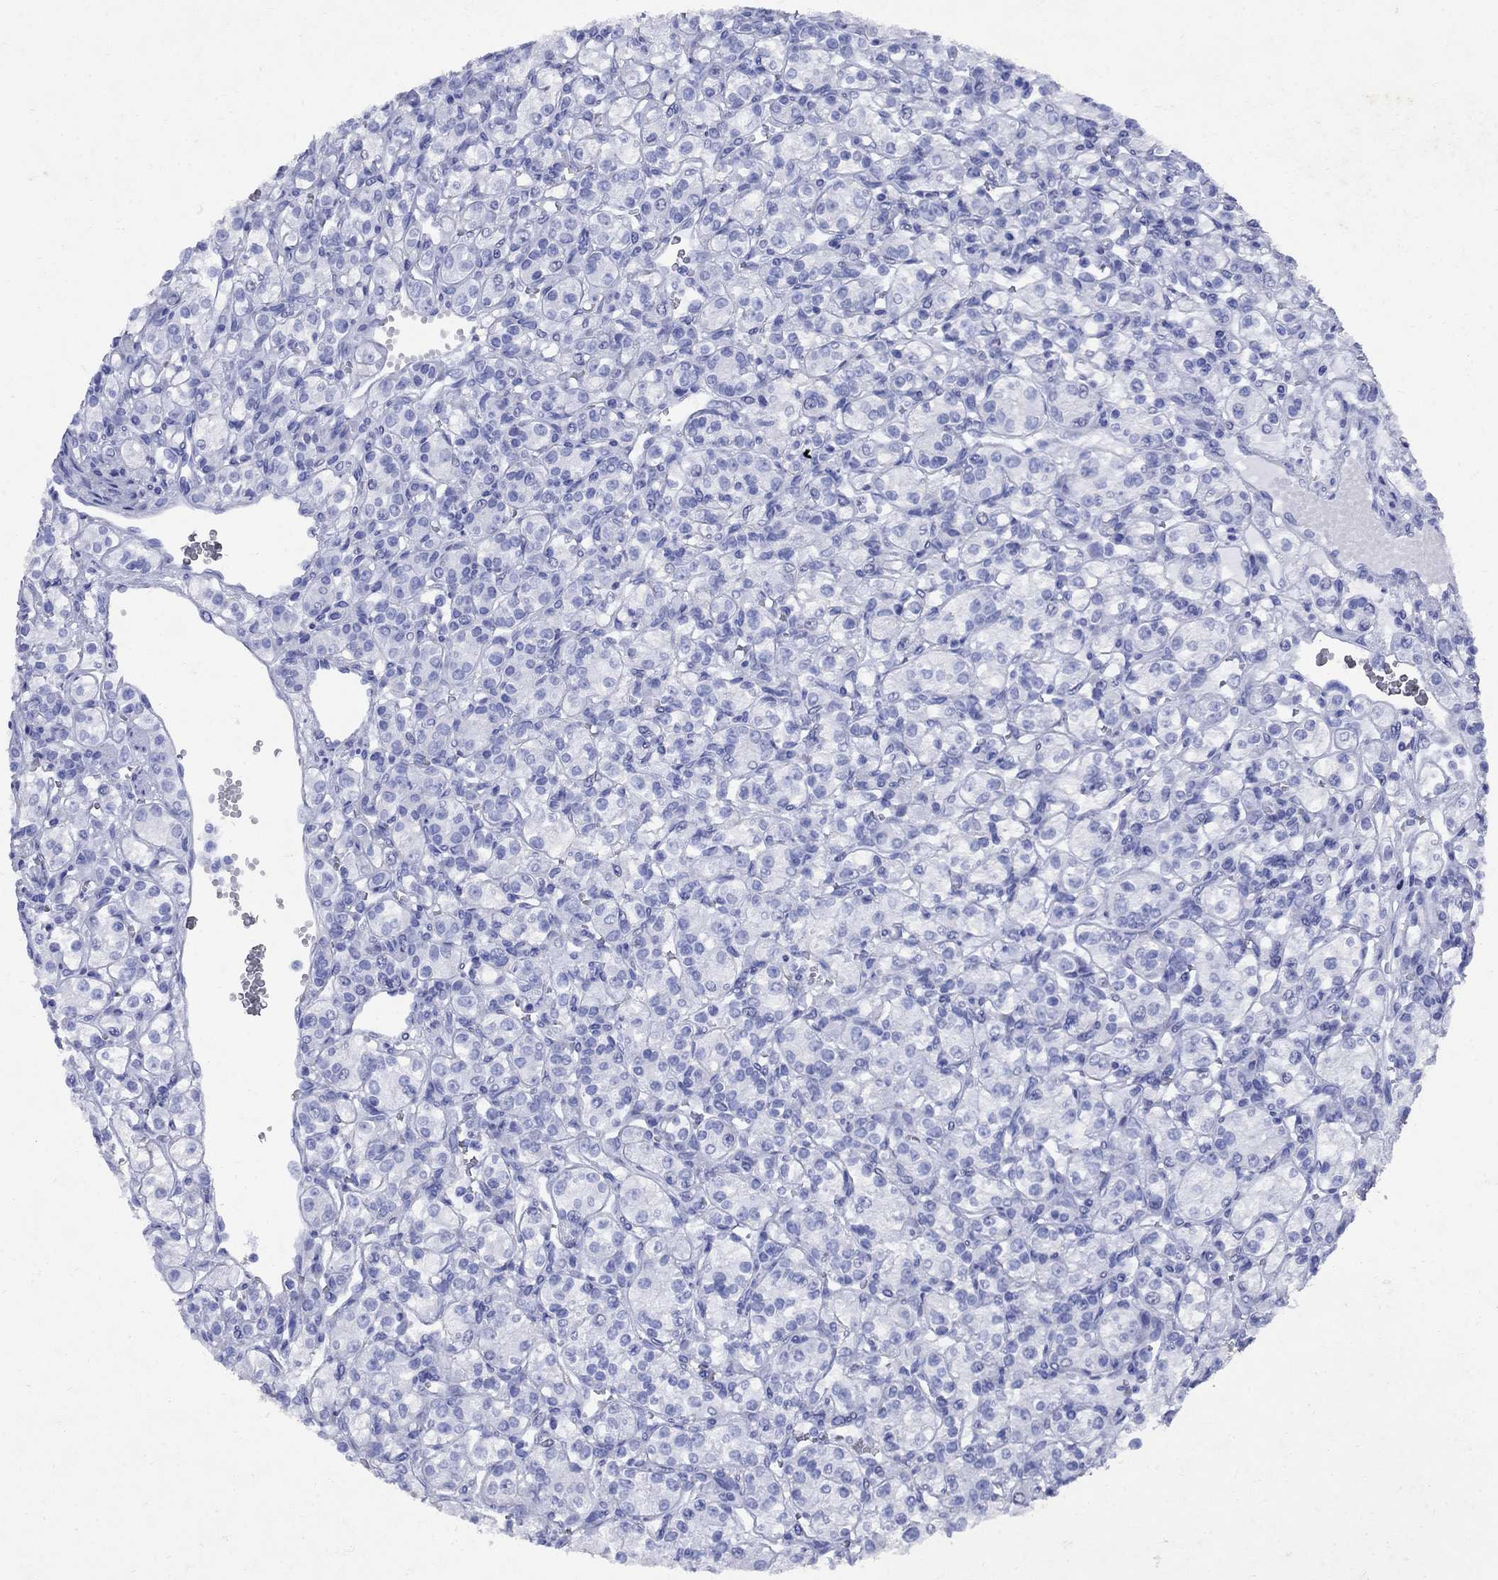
{"staining": {"intensity": "negative", "quantity": "none", "location": "none"}, "tissue": "renal cancer", "cell_type": "Tumor cells", "image_type": "cancer", "snomed": [{"axis": "morphology", "description": "Adenocarcinoma, NOS"}, {"axis": "topography", "description": "Kidney"}], "caption": "This is an IHC image of human renal cancer (adenocarcinoma). There is no expression in tumor cells.", "gene": "CD1A", "patient": {"sex": "male", "age": 77}}